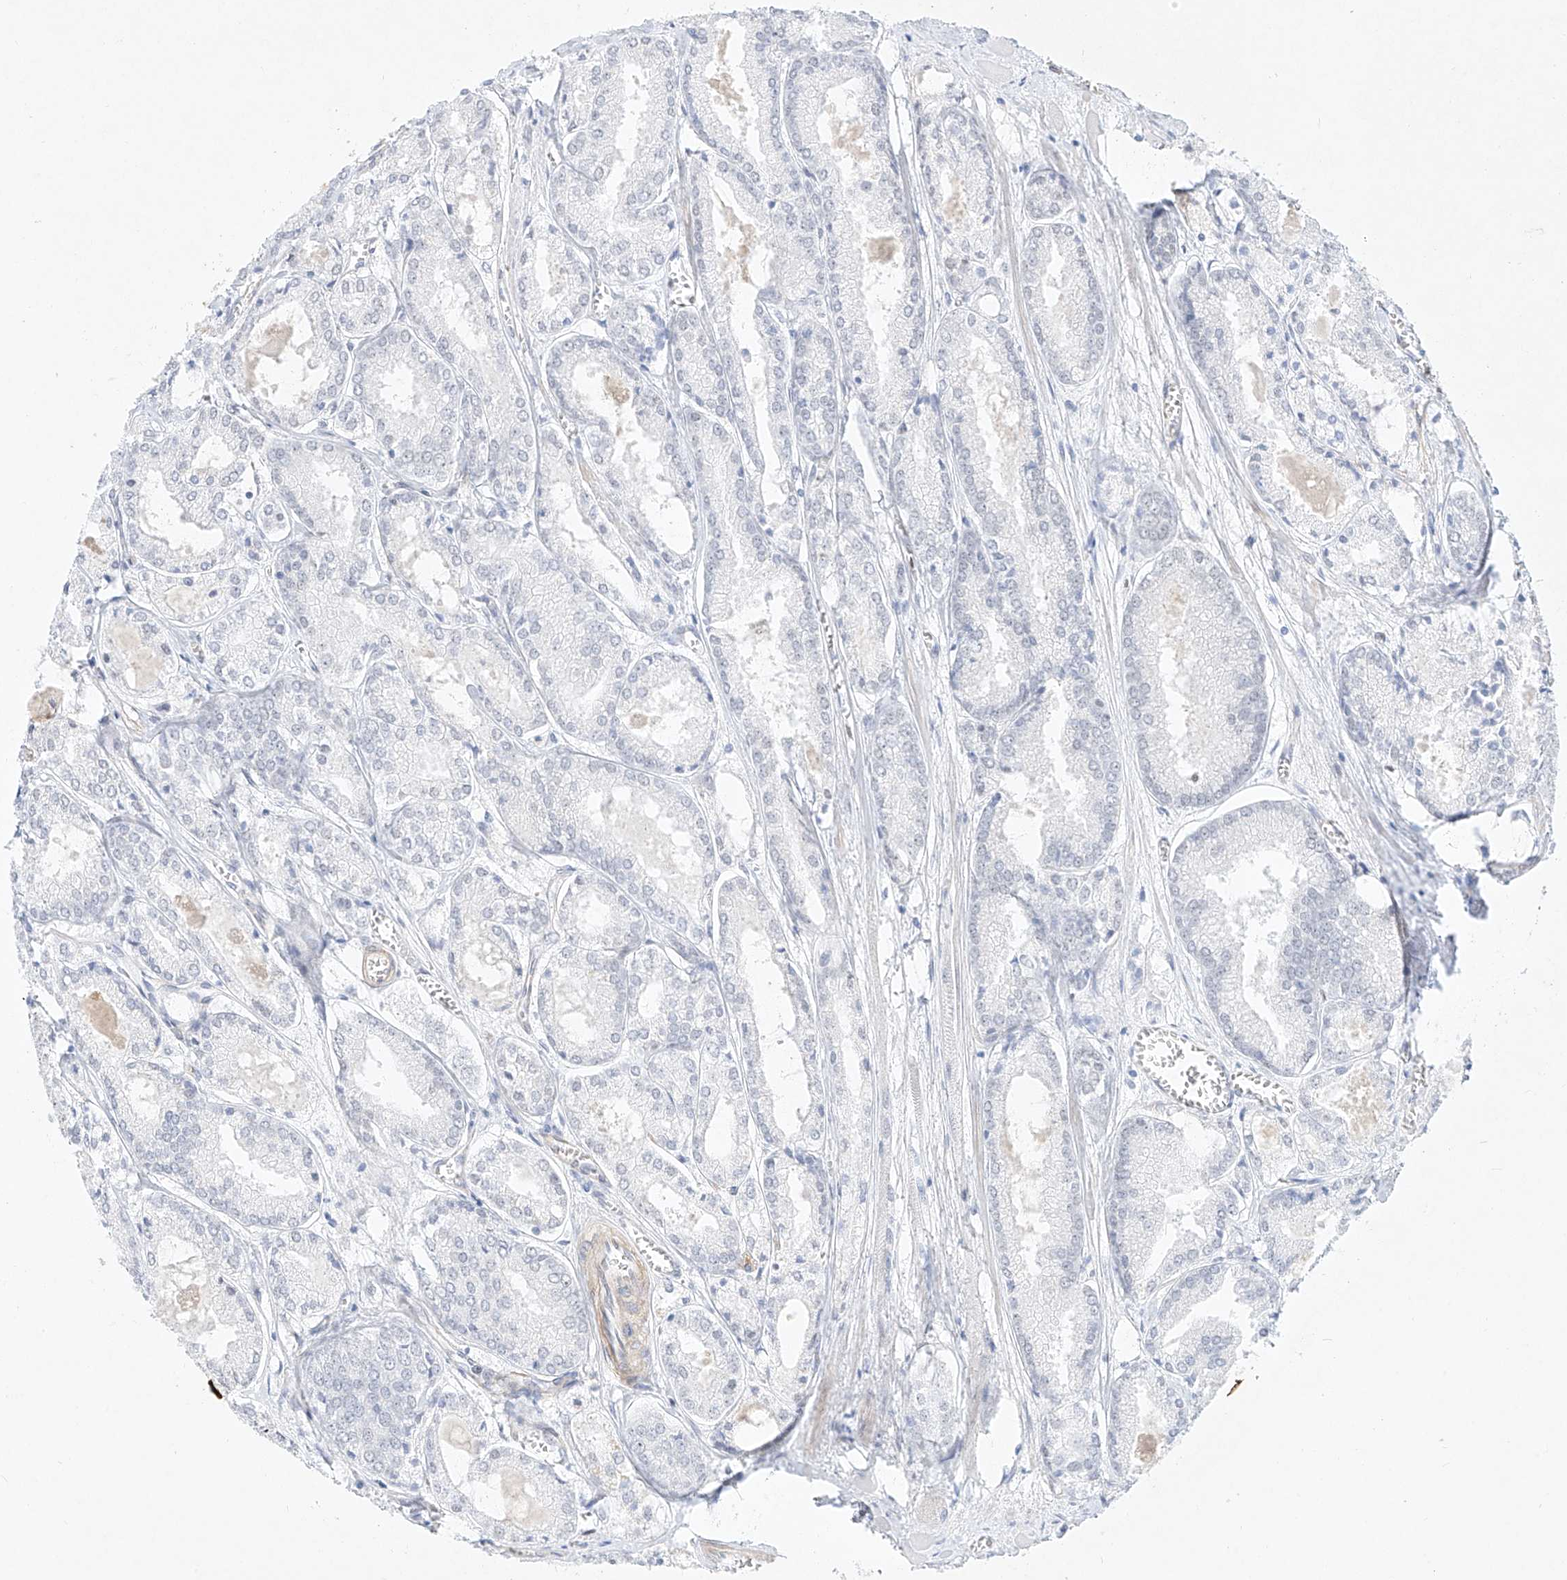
{"staining": {"intensity": "negative", "quantity": "none", "location": "none"}, "tissue": "prostate cancer", "cell_type": "Tumor cells", "image_type": "cancer", "snomed": [{"axis": "morphology", "description": "Adenocarcinoma, Low grade"}, {"axis": "topography", "description": "Prostate"}], "caption": "The image reveals no significant expression in tumor cells of prostate low-grade adenocarcinoma.", "gene": "REEP2", "patient": {"sex": "male", "age": 67}}